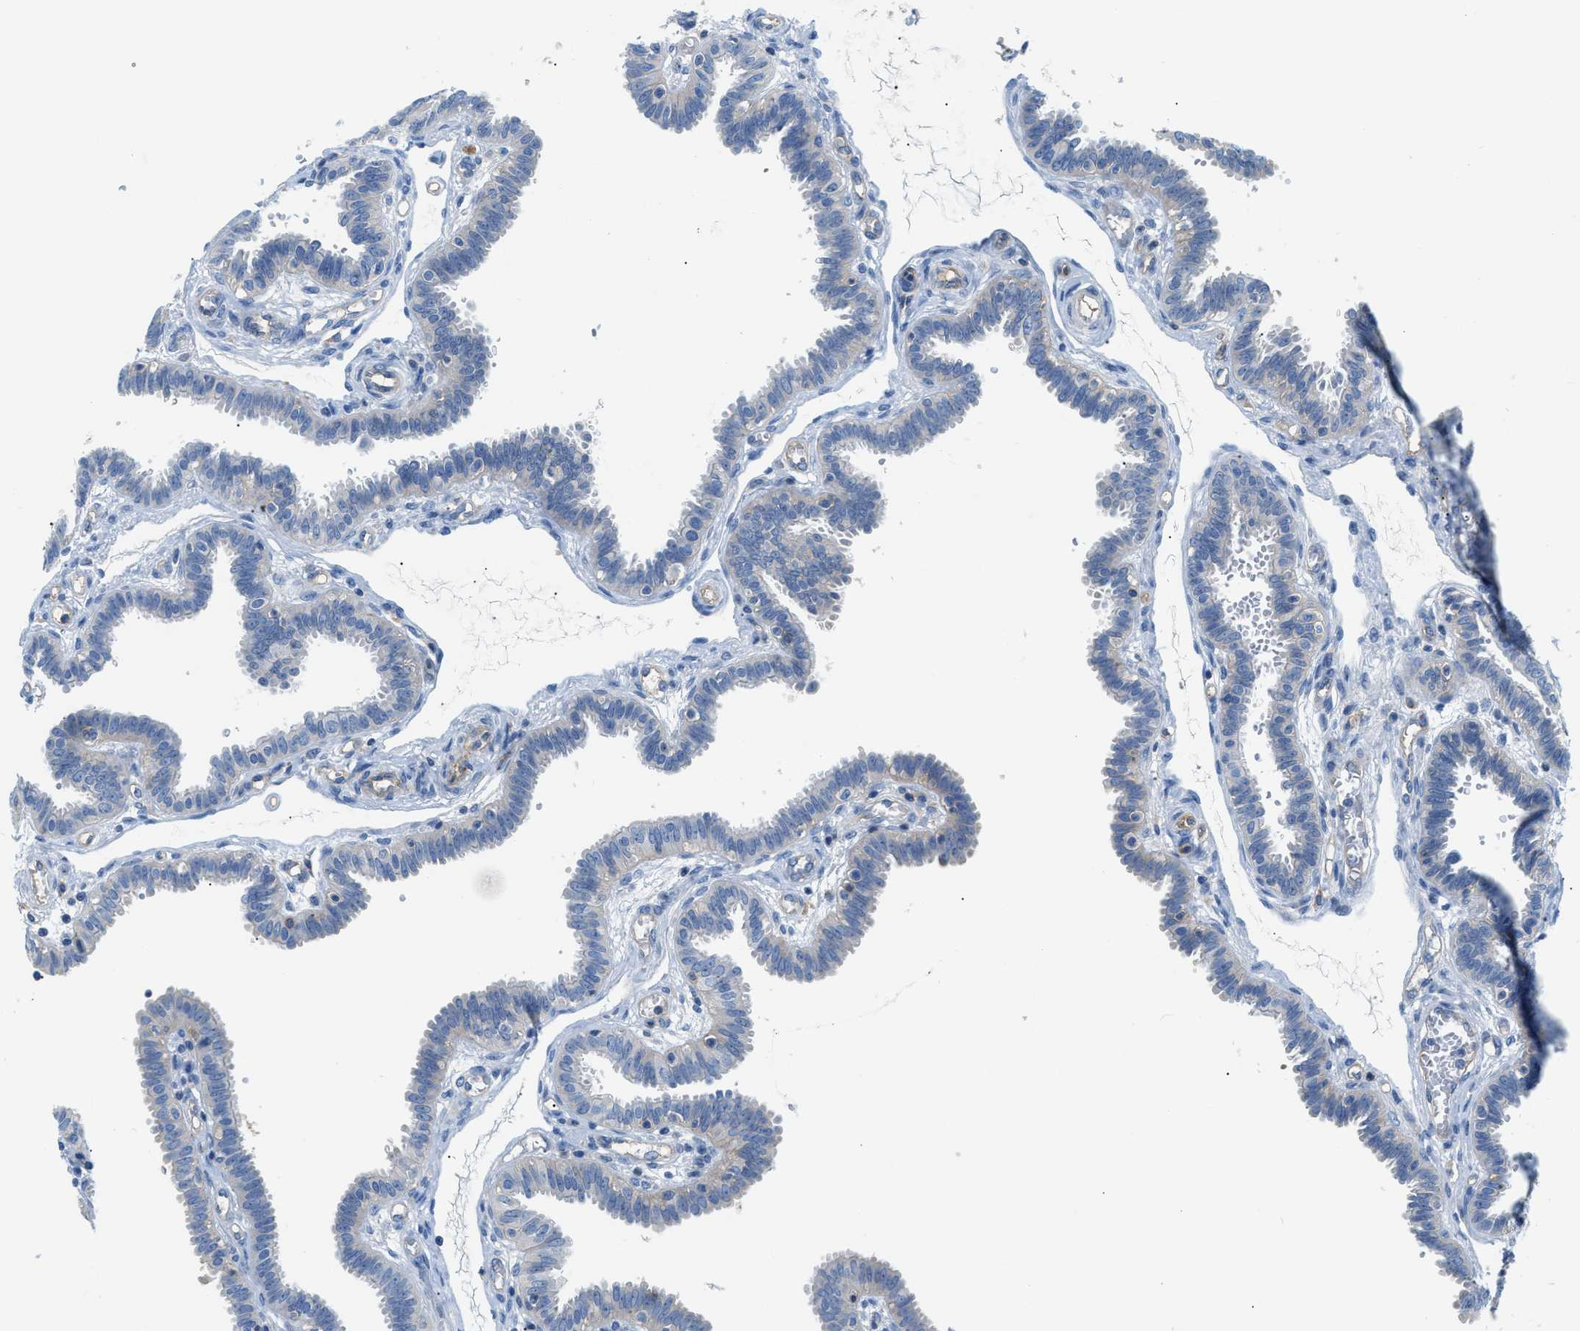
{"staining": {"intensity": "negative", "quantity": "none", "location": "none"}, "tissue": "fallopian tube", "cell_type": "Glandular cells", "image_type": "normal", "snomed": [{"axis": "morphology", "description": "Normal tissue, NOS"}, {"axis": "topography", "description": "Fallopian tube"}], "caption": "Protein analysis of normal fallopian tube shows no significant expression in glandular cells. Nuclei are stained in blue.", "gene": "ORAI1", "patient": {"sex": "female", "age": 32}}